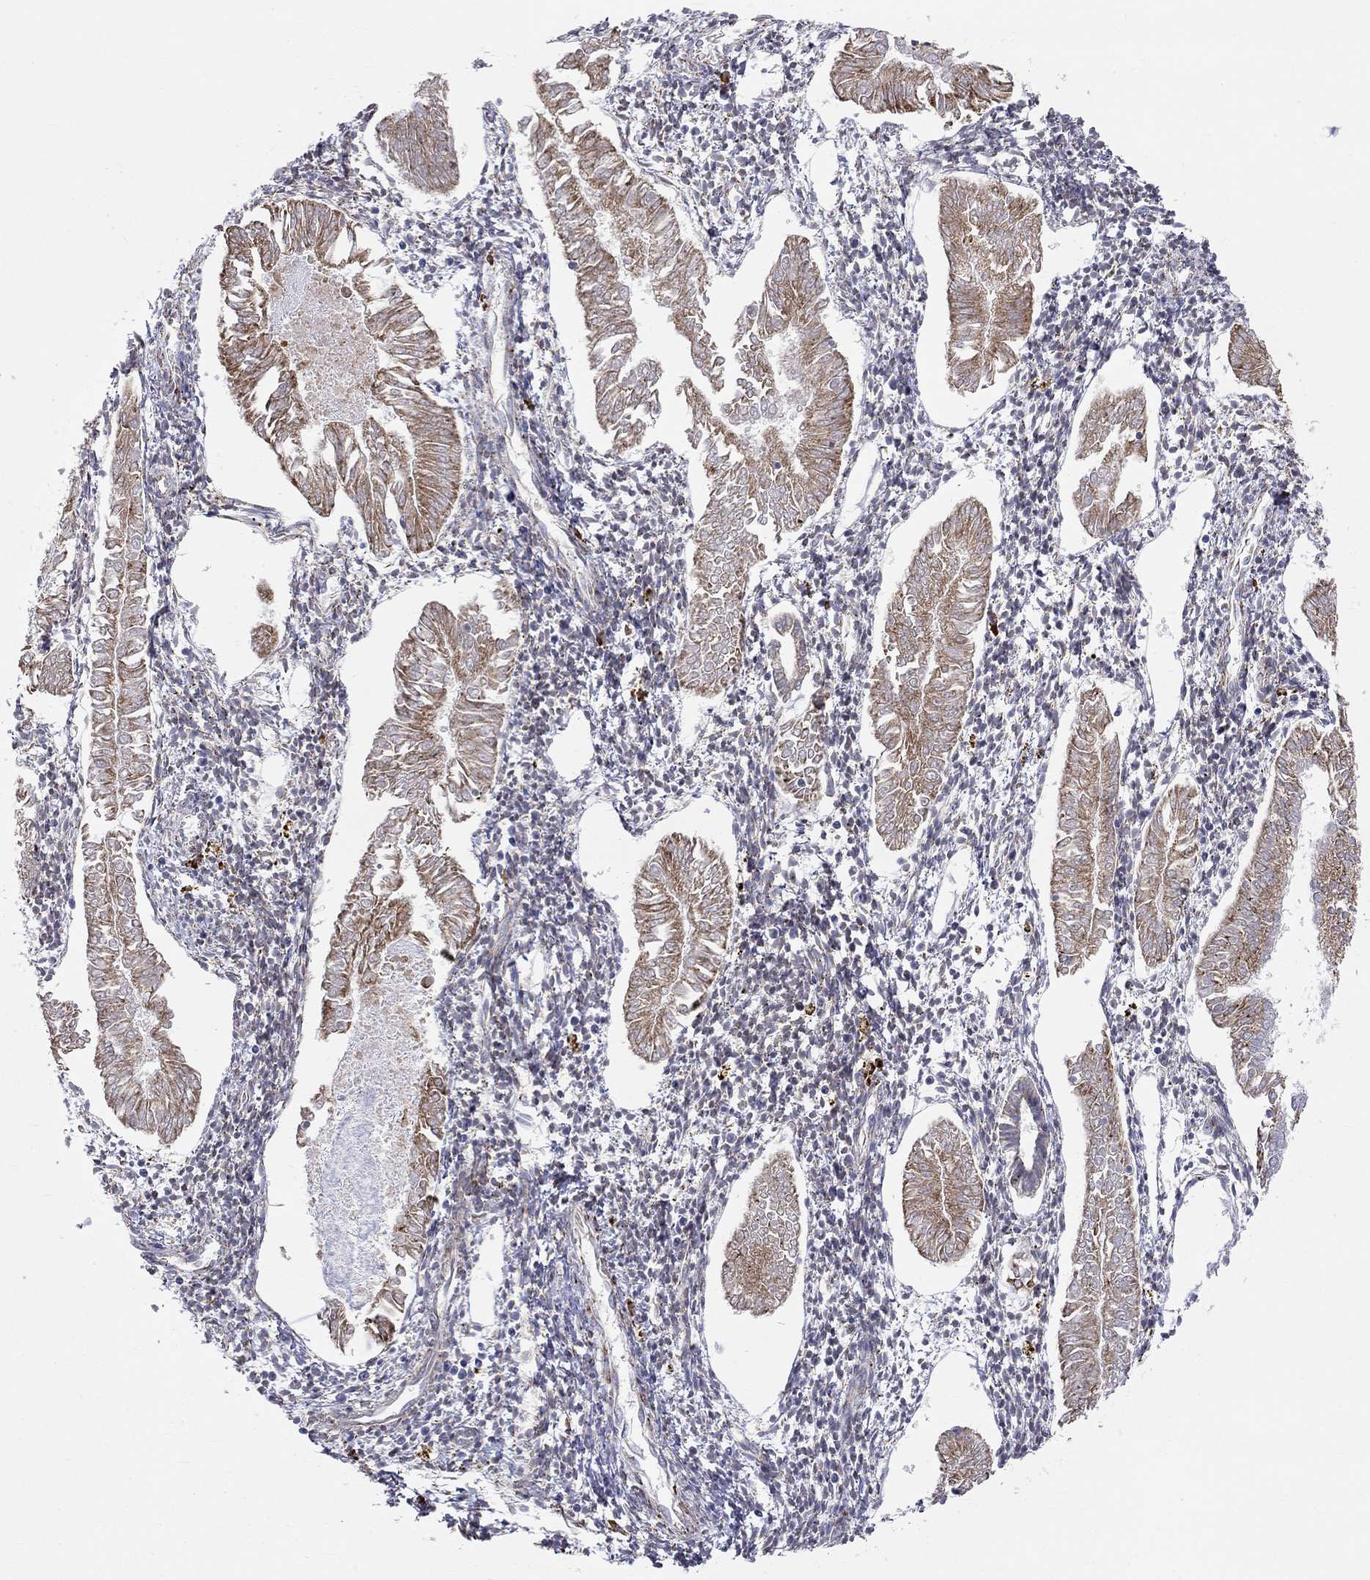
{"staining": {"intensity": "moderate", "quantity": ">75%", "location": "cytoplasmic/membranous"}, "tissue": "endometrial cancer", "cell_type": "Tumor cells", "image_type": "cancer", "snomed": [{"axis": "morphology", "description": "Adenocarcinoma, NOS"}, {"axis": "topography", "description": "Endometrium"}], "caption": "Immunohistochemical staining of endometrial cancer (adenocarcinoma) exhibits medium levels of moderate cytoplasmic/membranous protein expression in approximately >75% of tumor cells.", "gene": "CASTOR1", "patient": {"sex": "female", "age": 53}}